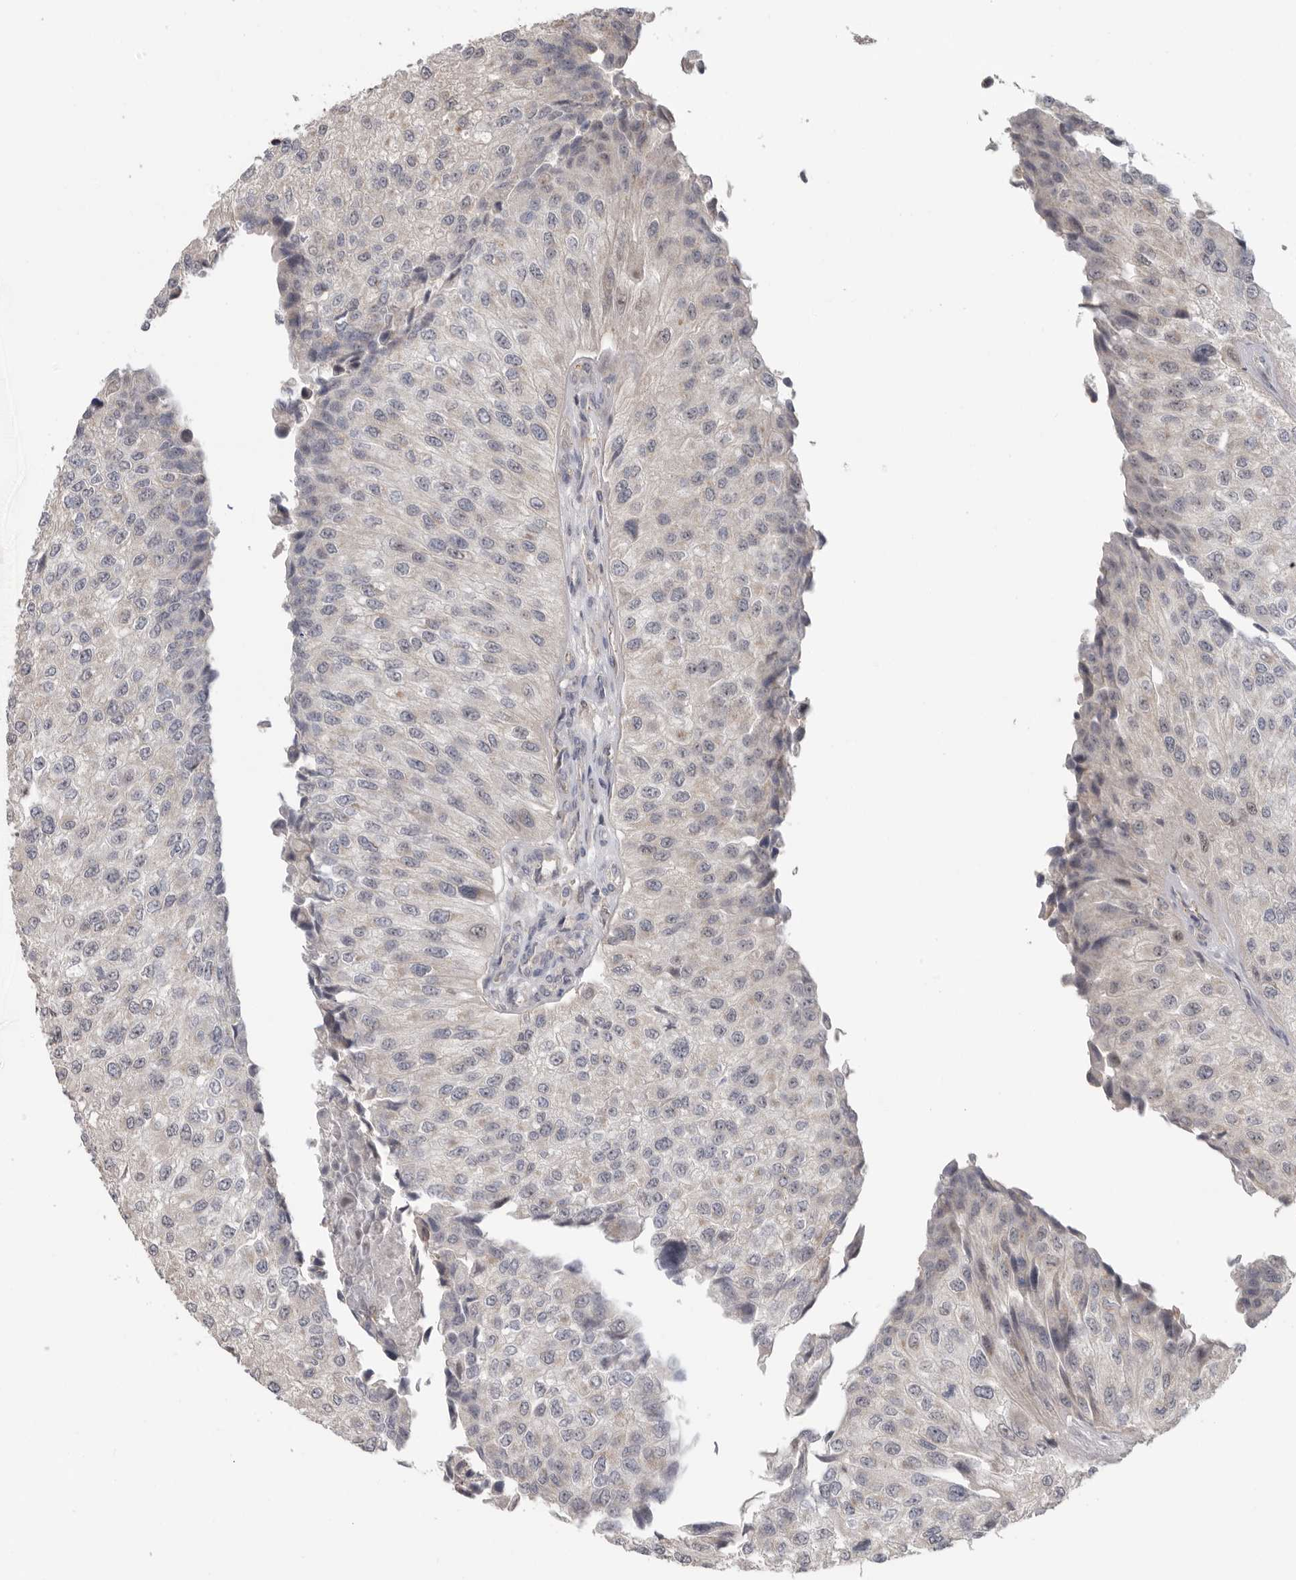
{"staining": {"intensity": "negative", "quantity": "none", "location": "none"}, "tissue": "urothelial cancer", "cell_type": "Tumor cells", "image_type": "cancer", "snomed": [{"axis": "morphology", "description": "Urothelial carcinoma, High grade"}, {"axis": "topography", "description": "Kidney"}, {"axis": "topography", "description": "Urinary bladder"}], "caption": "A histopathology image of urothelial carcinoma (high-grade) stained for a protein demonstrates no brown staining in tumor cells. (Brightfield microscopy of DAB (3,3'-diaminobenzidine) immunohistochemistry (IHC) at high magnification).", "gene": "KLK5", "patient": {"sex": "male", "age": 77}}